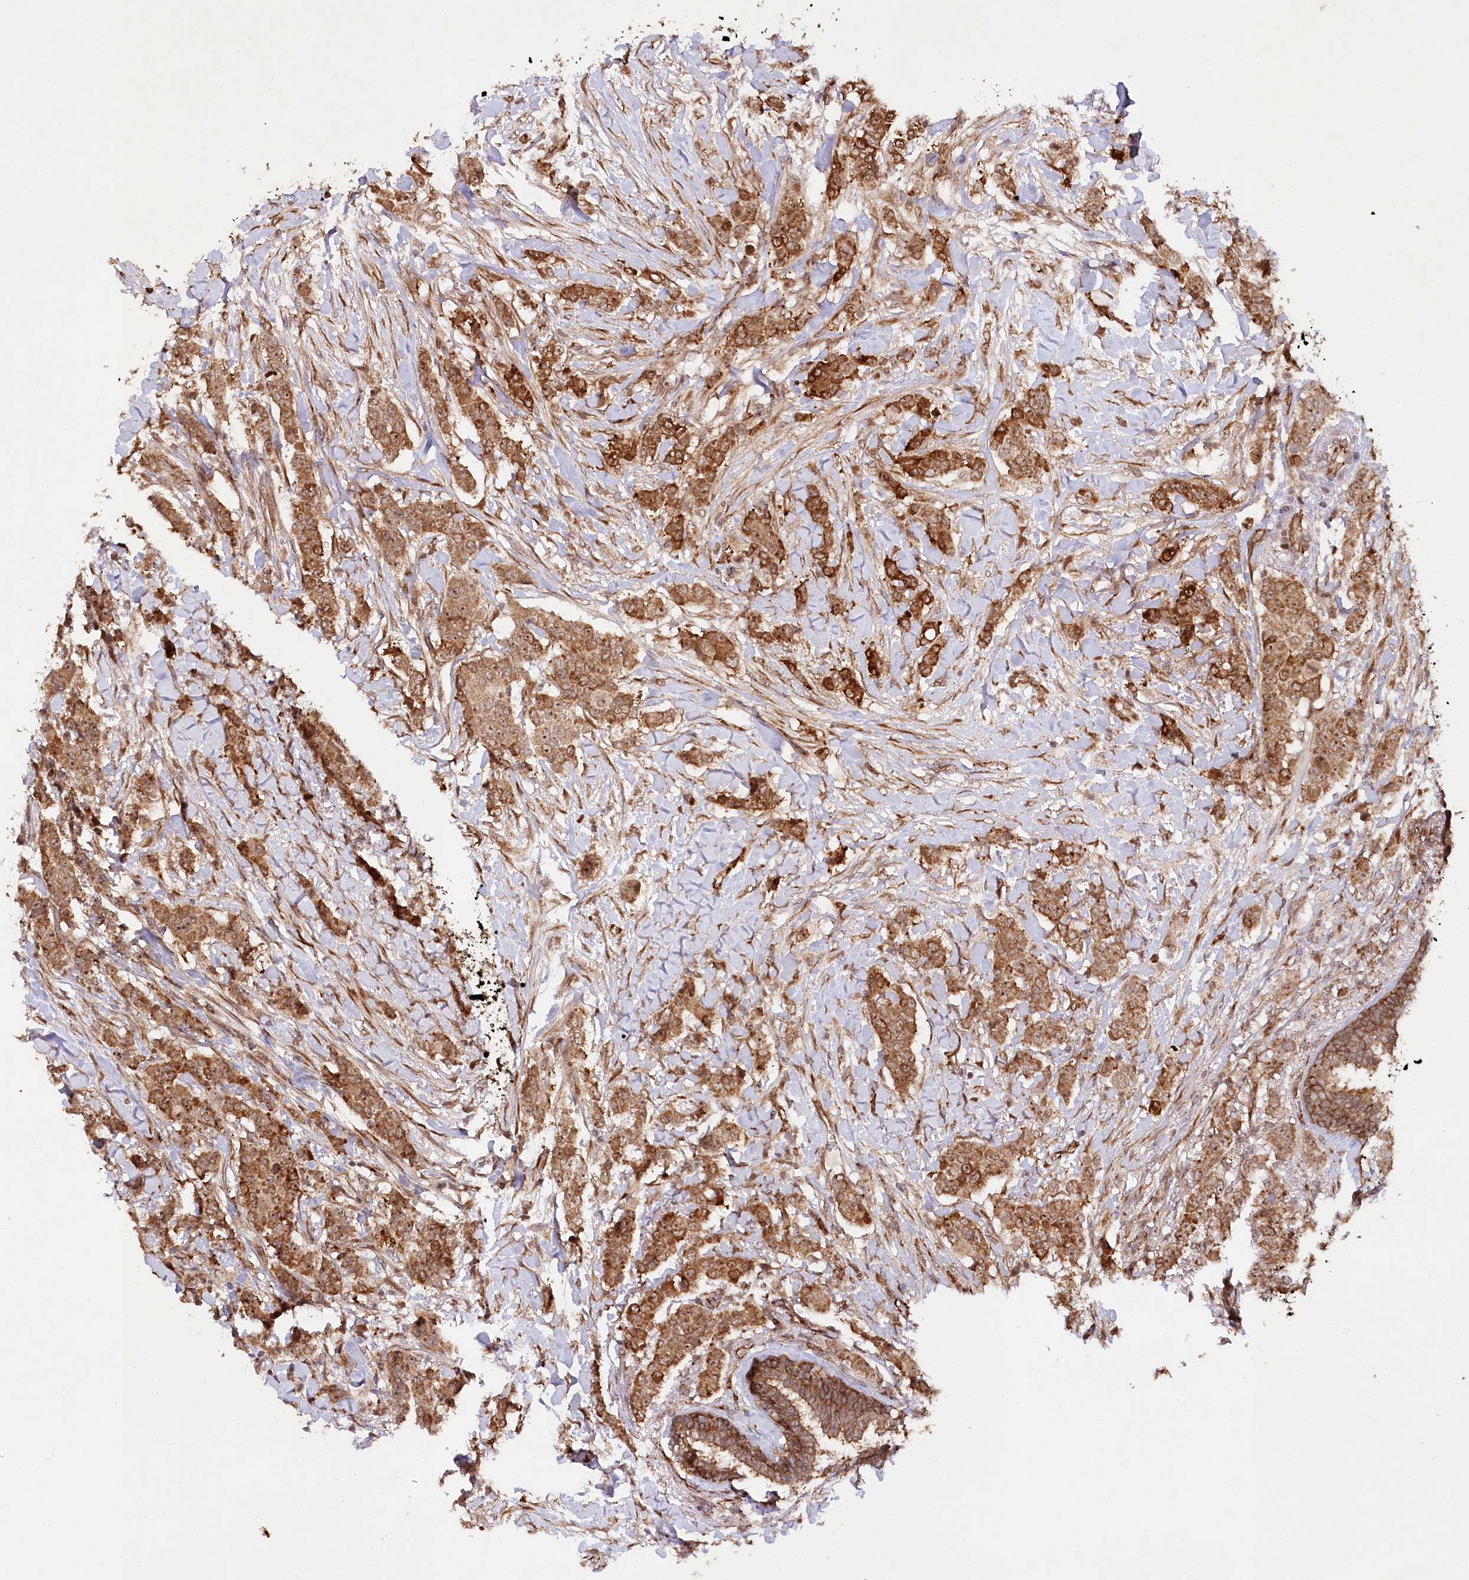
{"staining": {"intensity": "moderate", "quantity": ">75%", "location": "cytoplasmic/membranous,nuclear"}, "tissue": "breast cancer", "cell_type": "Tumor cells", "image_type": "cancer", "snomed": [{"axis": "morphology", "description": "Duct carcinoma"}, {"axis": "topography", "description": "Breast"}], "caption": "Immunohistochemistry (IHC) staining of breast invasive ductal carcinoma, which displays medium levels of moderate cytoplasmic/membranous and nuclear positivity in approximately >75% of tumor cells indicating moderate cytoplasmic/membranous and nuclear protein staining. The staining was performed using DAB (brown) for protein detection and nuclei were counterstained in hematoxylin (blue).", "gene": "ALKBH8", "patient": {"sex": "female", "age": 40}}